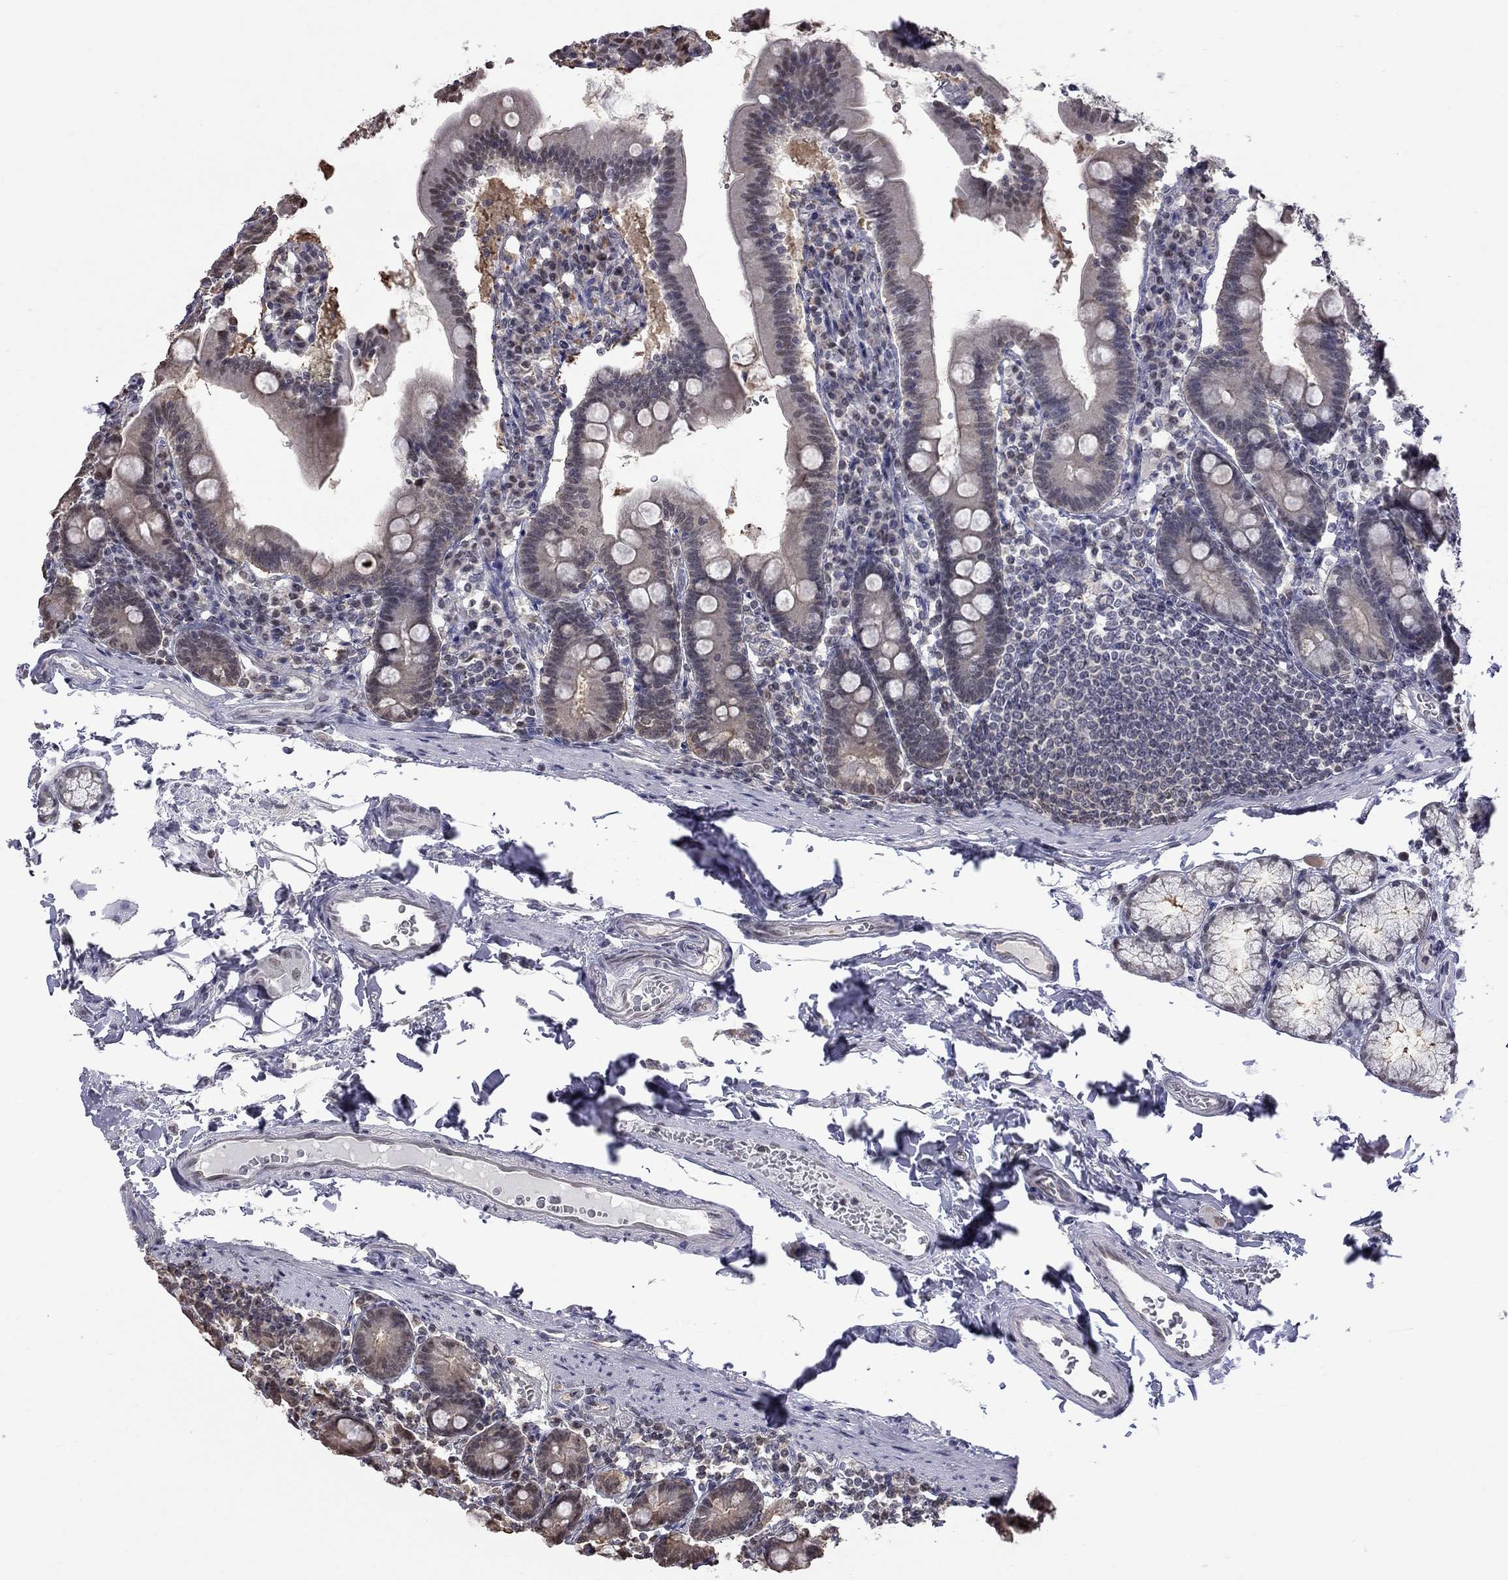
{"staining": {"intensity": "negative", "quantity": "none", "location": "none"}, "tissue": "duodenum", "cell_type": "Glandular cells", "image_type": "normal", "snomed": [{"axis": "morphology", "description": "Normal tissue, NOS"}, {"axis": "topography", "description": "Duodenum"}], "caption": "Immunohistochemical staining of normal human duodenum exhibits no significant expression in glandular cells.", "gene": "RFWD3", "patient": {"sex": "female", "age": 67}}